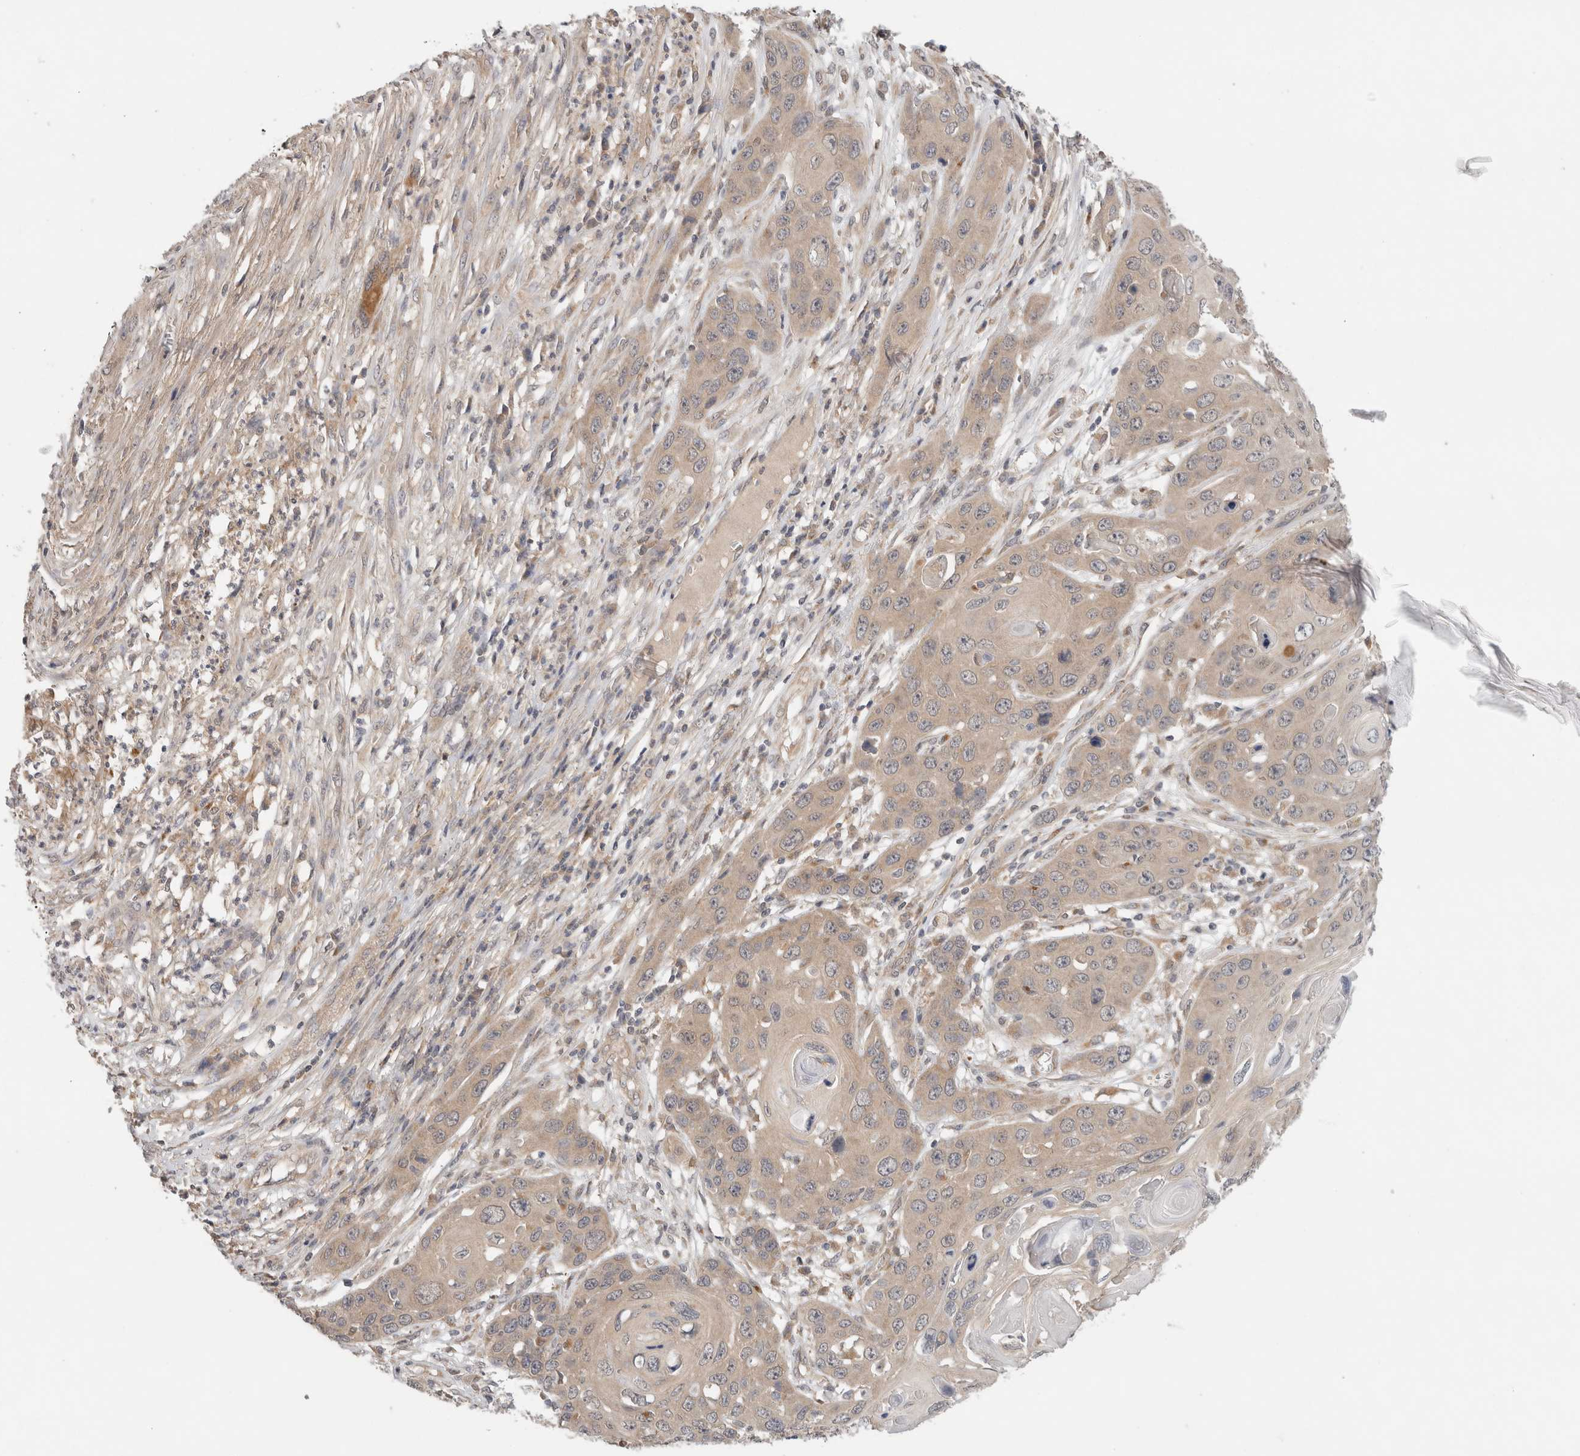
{"staining": {"intensity": "weak", "quantity": ">75%", "location": "cytoplasmic/membranous"}, "tissue": "skin cancer", "cell_type": "Tumor cells", "image_type": "cancer", "snomed": [{"axis": "morphology", "description": "Squamous cell carcinoma, NOS"}, {"axis": "topography", "description": "Skin"}], "caption": "Immunohistochemistry histopathology image of human squamous cell carcinoma (skin) stained for a protein (brown), which exhibits low levels of weak cytoplasmic/membranous positivity in about >75% of tumor cells.", "gene": "SGK1", "patient": {"sex": "male", "age": 55}}